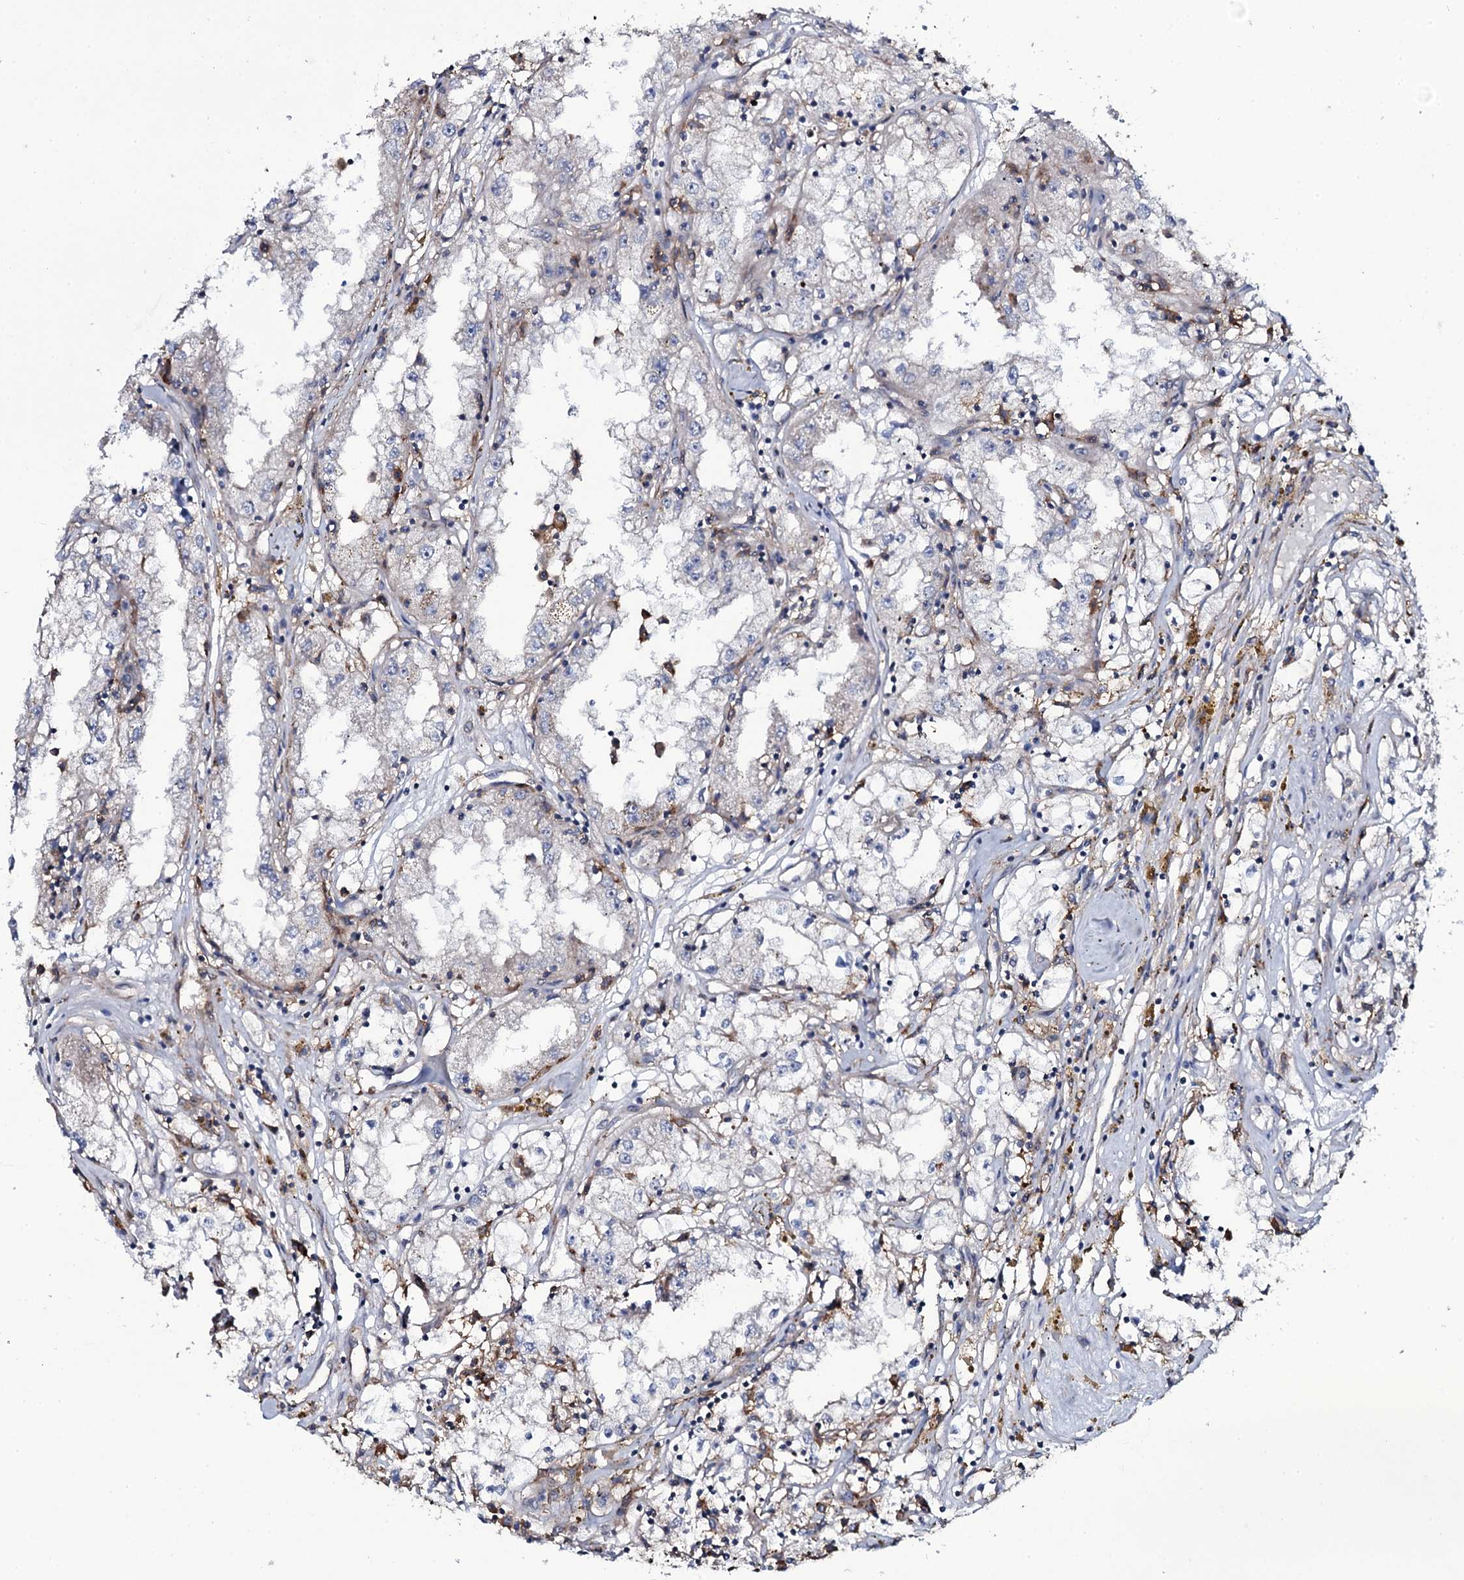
{"staining": {"intensity": "negative", "quantity": "none", "location": "none"}, "tissue": "renal cancer", "cell_type": "Tumor cells", "image_type": "cancer", "snomed": [{"axis": "morphology", "description": "Adenocarcinoma, NOS"}, {"axis": "topography", "description": "Kidney"}], "caption": "A photomicrograph of adenocarcinoma (renal) stained for a protein reveals no brown staining in tumor cells. (Stains: DAB (3,3'-diaminobenzidine) immunohistochemistry (IHC) with hematoxylin counter stain, Microscopy: brightfield microscopy at high magnification).", "gene": "SNAP23", "patient": {"sex": "male", "age": 56}}